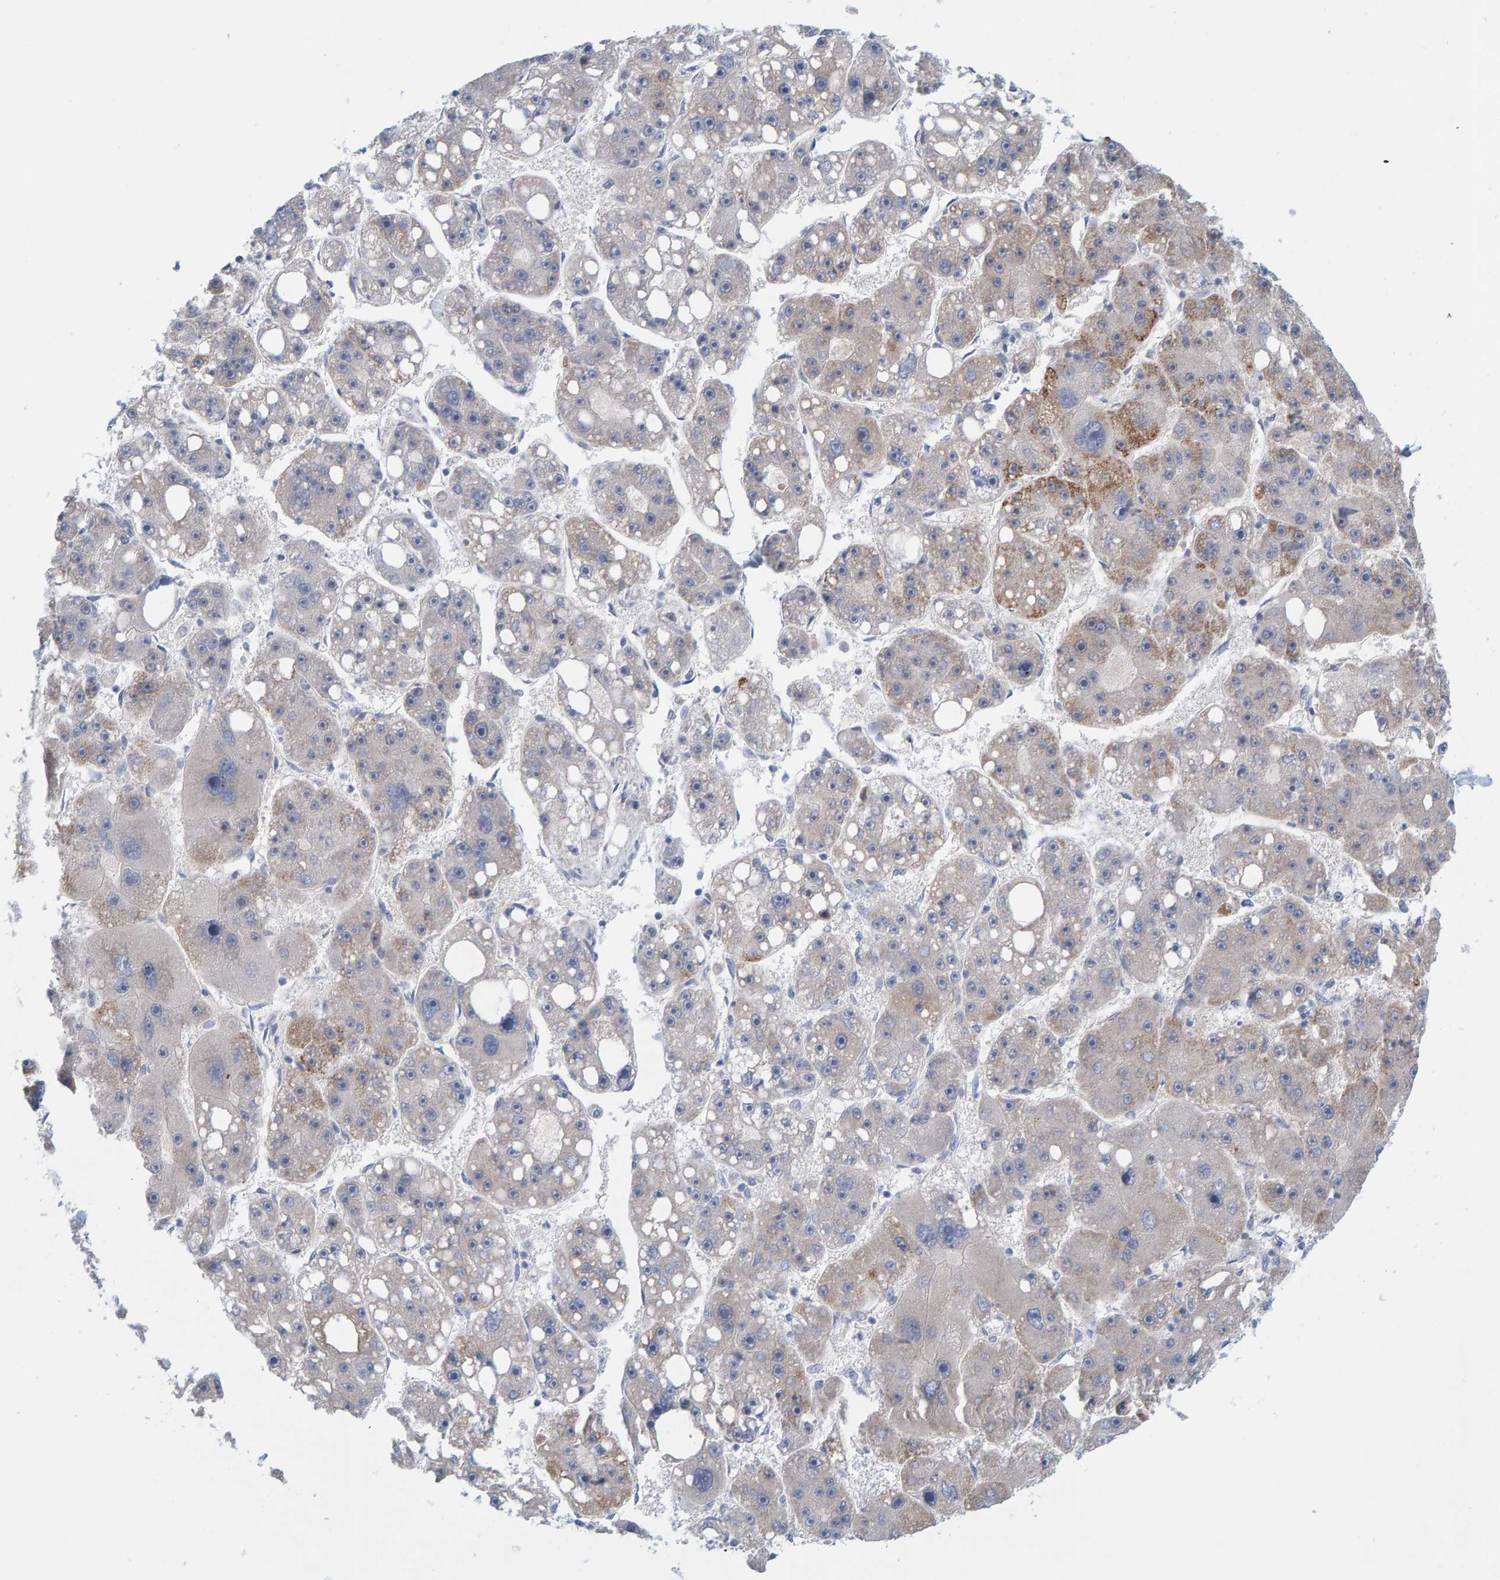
{"staining": {"intensity": "weak", "quantity": "25%-75%", "location": "cytoplasmic/membranous"}, "tissue": "liver cancer", "cell_type": "Tumor cells", "image_type": "cancer", "snomed": [{"axis": "morphology", "description": "Carcinoma, Hepatocellular, NOS"}, {"axis": "topography", "description": "Liver"}], "caption": "Protein staining of liver cancer tissue displays weak cytoplasmic/membranous positivity in about 25%-75% of tumor cells.", "gene": "ZC3H3", "patient": {"sex": "female", "age": 61}}